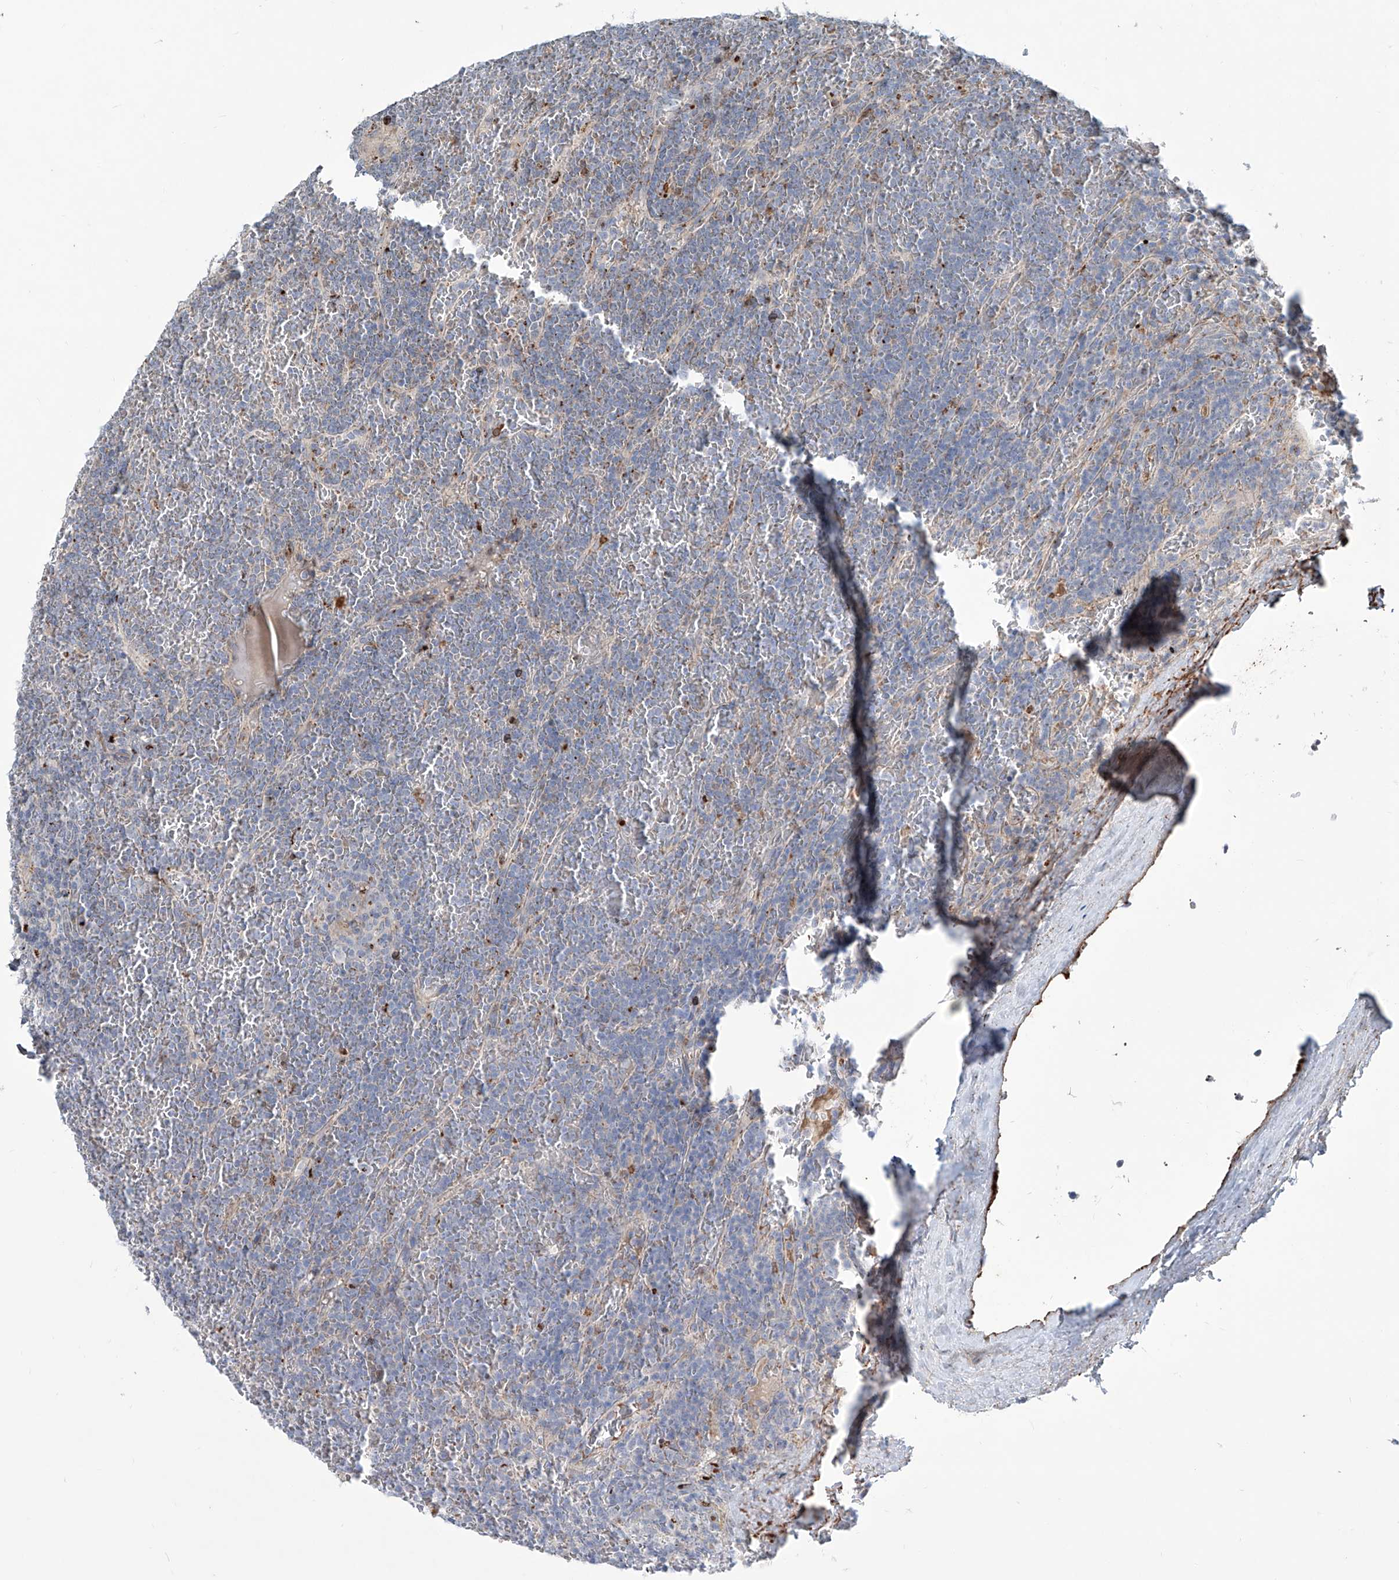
{"staining": {"intensity": "negative", "quantity": "none", "location": "none"}, "tissue": "lymphoma", "cell_type": "Tumor cells", "image_type": "cancer", "snomed": [{"axis": "morphology", "description": "Malignant lymphoma, non-Hodgkin's type, Low grade"}, {"axis": "topography", "description": "Spleen"}], "caption": "This is an IHC histopathology image of malignant lymphoma, non-Hodgkin's type (low-grade). There is no staining in tumor cells.", "gene": "CDH5", "patient": {"sex": "female", "age": 19}}